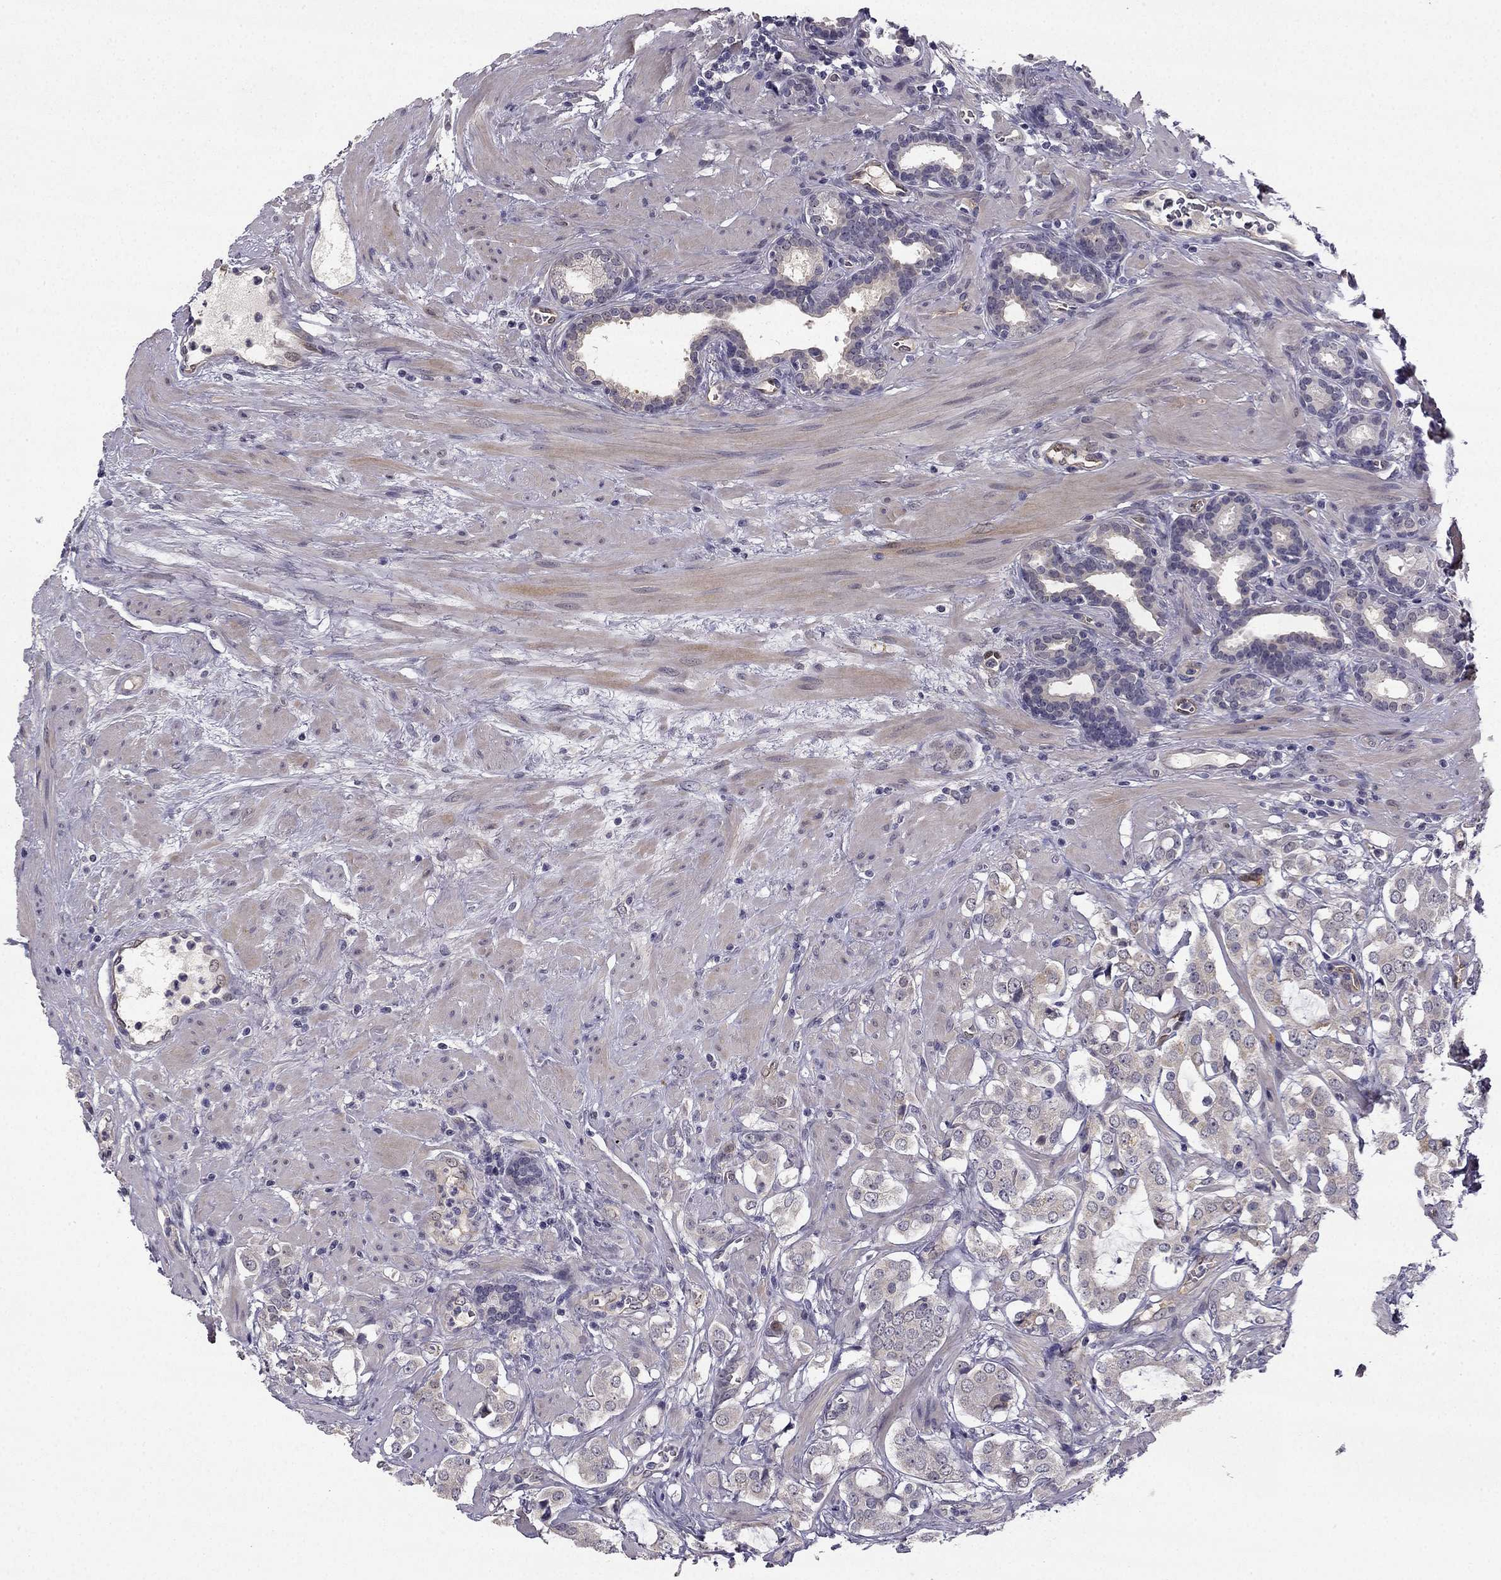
{"staining": {"intensity": "negative", "quantity": "none", "location": "none"}, "tissue": "prostate cancer", "cell_type": "Tumor cells", "image_type": "cancer", "snomed": [{"axis": "morphology", "description": "Adenocarcinoma, NOS"}, {"axis": "topography", "description": "Prostate"}], "caption": "This is a histopathology image of immunohistochemistry (IHC) staining of prostate cancer, which shows no expression in tumor cells. The staining was performed using DAB (3,3'-diaminobenzidine) to visualize the protein expression in brown, while the nuclei were stained in blue with hematoxylin (Magnification: 20x).", "gene": "NQO1", "patient": {"sex": "male", "age": 66}}